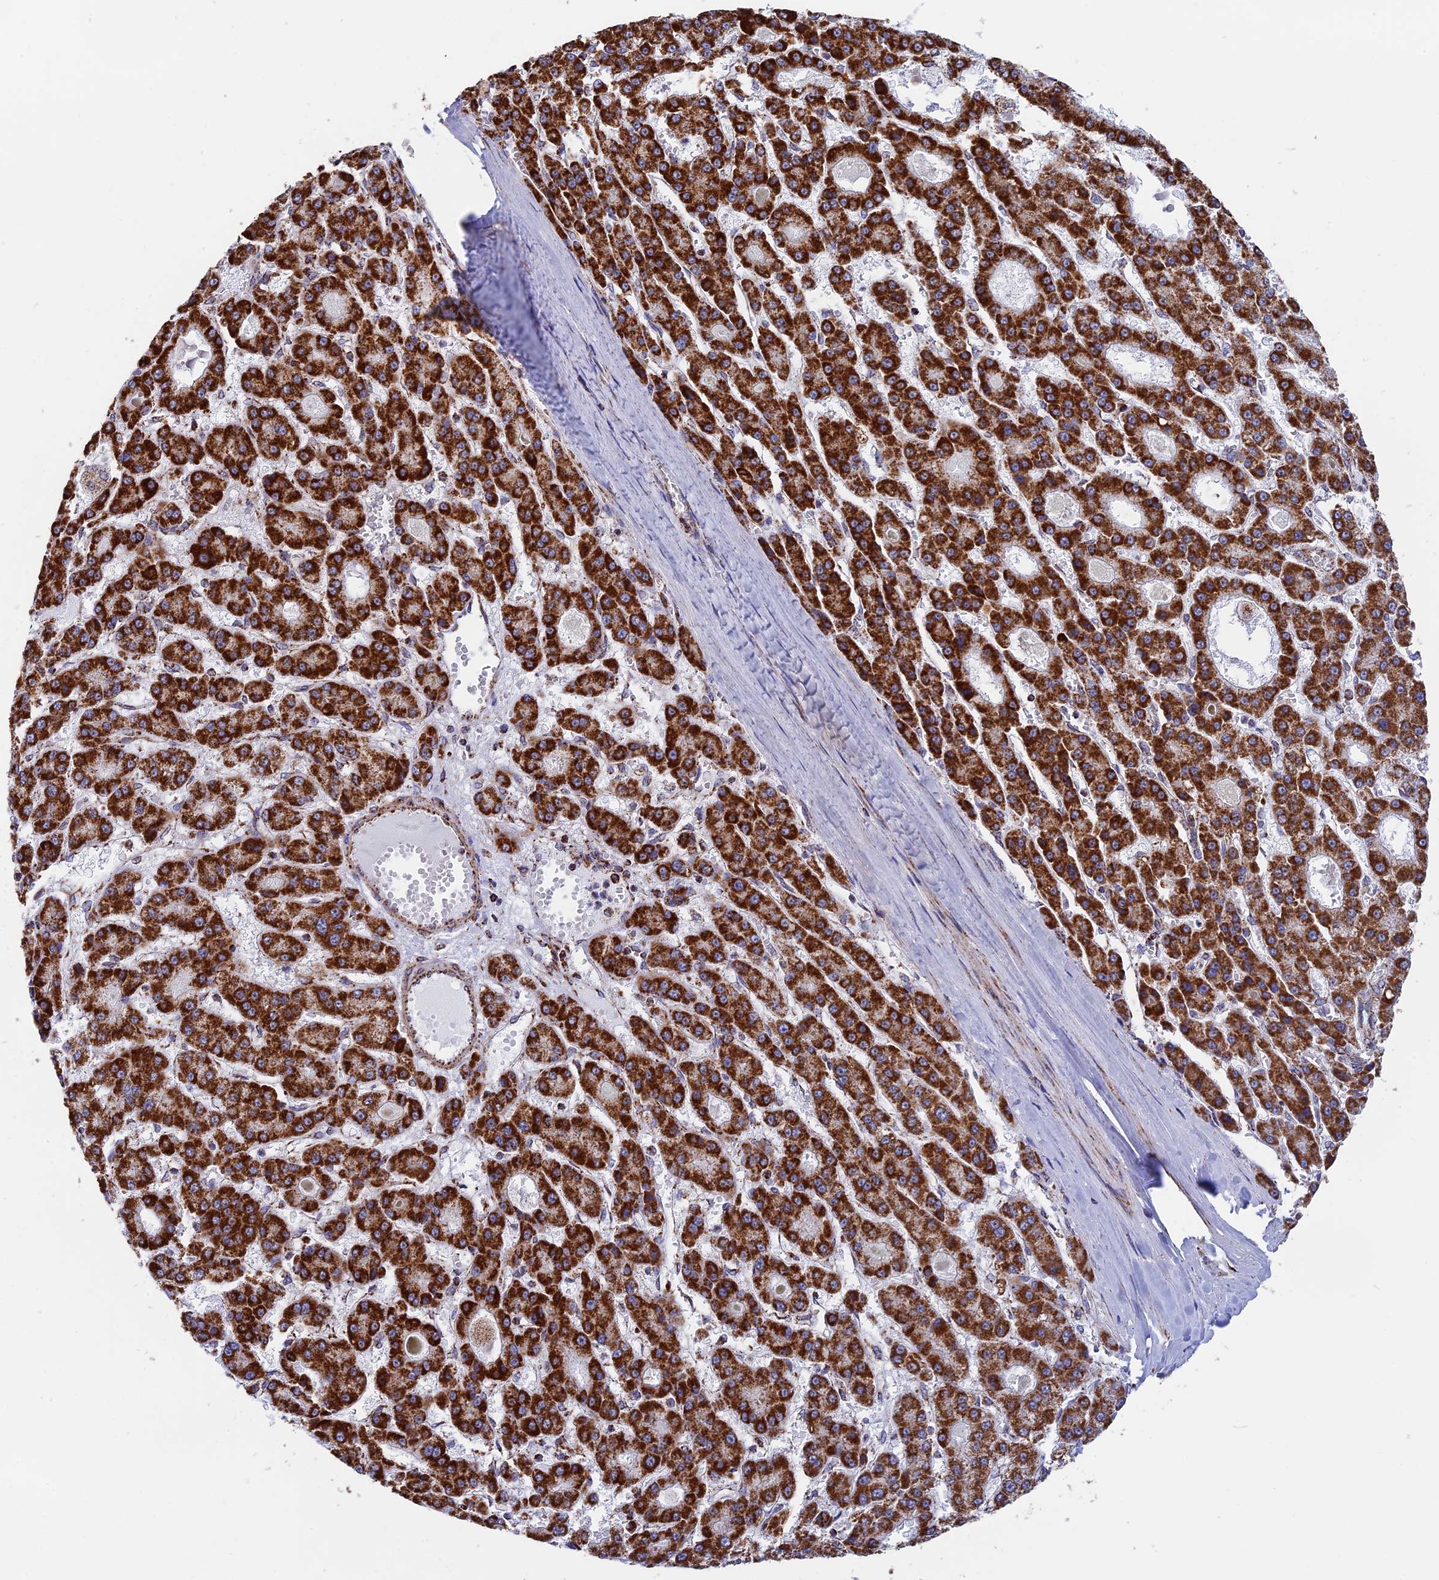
{"staining": {"intensity": "strong", "quantity": ">75%", "location": "cytoplasmic/membranous"}, "tissue": "liver cancer", "cell_type": "Tumor cells", "image_type": "cancer", "snomed": [{"axis": "morphology", "description": "Carcinoma, Hepatocellular, NOS"}, {"axis": "topography", "description": "Liver"}], "caption": "Immunohistochemistry photomicrograph of hepatocellular carcinoma (liver) stained for a protein (brown), which reveals high levels of strong cytoplasmic/membranous staining in approximately >75% of tumor cells.", "gene": "CDC16", "patient": {"sex": "male", "age": 70}}